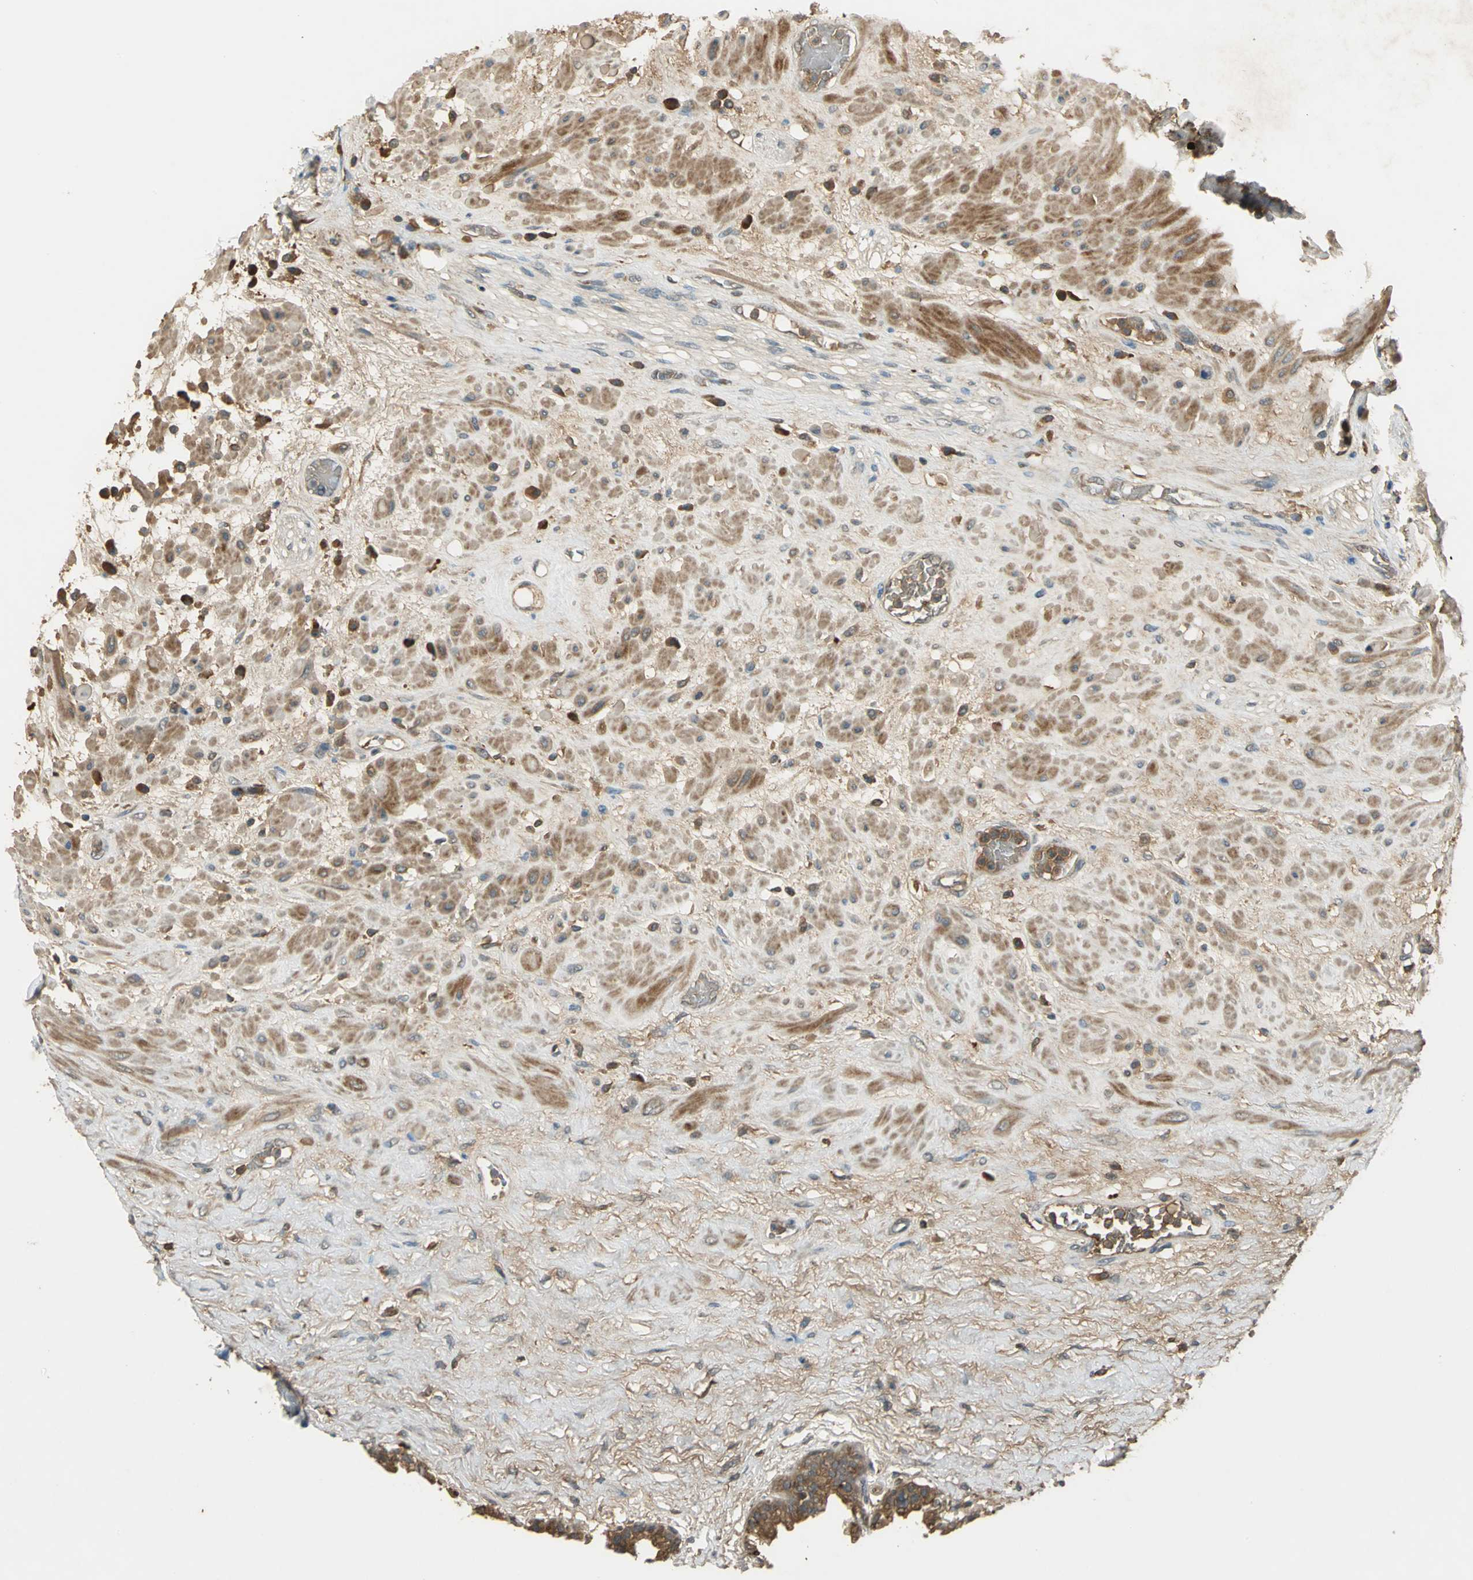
{"staining": {"intensity": "moderate", "quantity": ">75%", "location": "cytoplasmic/membranous"}, "tissue": "seminal vesicle", "cell_type": "Glandular cells", "image_type": "normal", "snomed": [{"axis": "morphology", "description": "Normal tissue, NOS"}, {"axis": "topography", "description": "Seminal veicle"}], "caption": "Moderate cytoplasmic/membranous positivity for a protein is appreciated in about >75% of glandular cells of normal seminal vesicle using immunohistochemistry (IHC).", "gene": "KEAP1", "patient": {"sex": "male", "age": 61}}